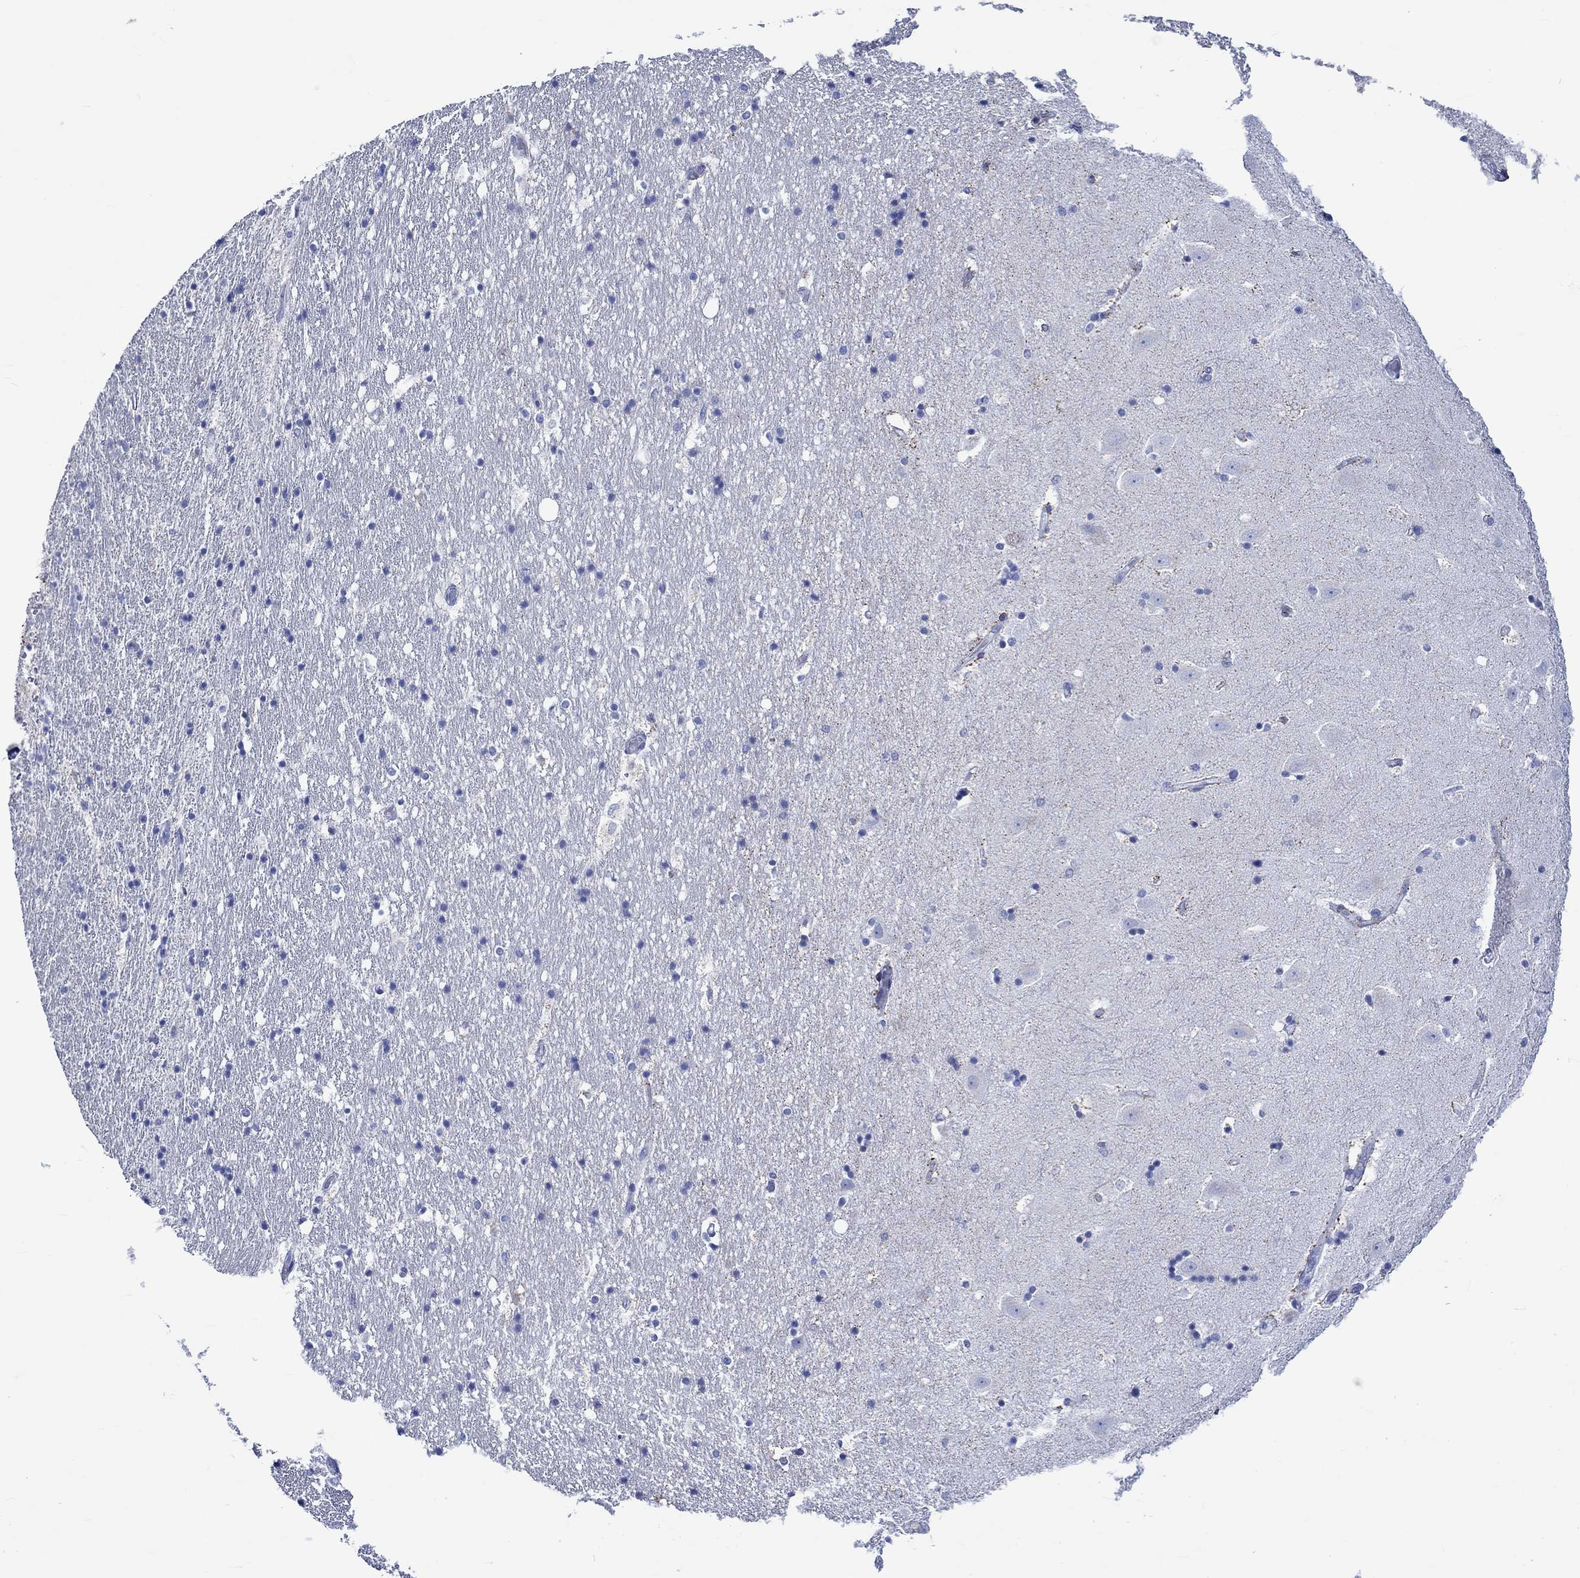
{"staining": {"intensity": "negative", "quantity": "none", "location": "none"}, "tissue": "hippocampus", "cell_type": "Glial cells", "image_type": "normal", "snomed": [{"axis": "morphology", "description": "Normal tissue, NOS"}, {"axis": "topography", "description": "Hippocampus"}], "caption": "Immunohistochemical staining of normal hippocampus exhibits no significant staining in glial cells. The staining is performed using DAB brown chromogen with nuclei counter-stained in using hematoxylin.", "gene": "KLHL33", "patient": {"sex": "male", "age": 49}}